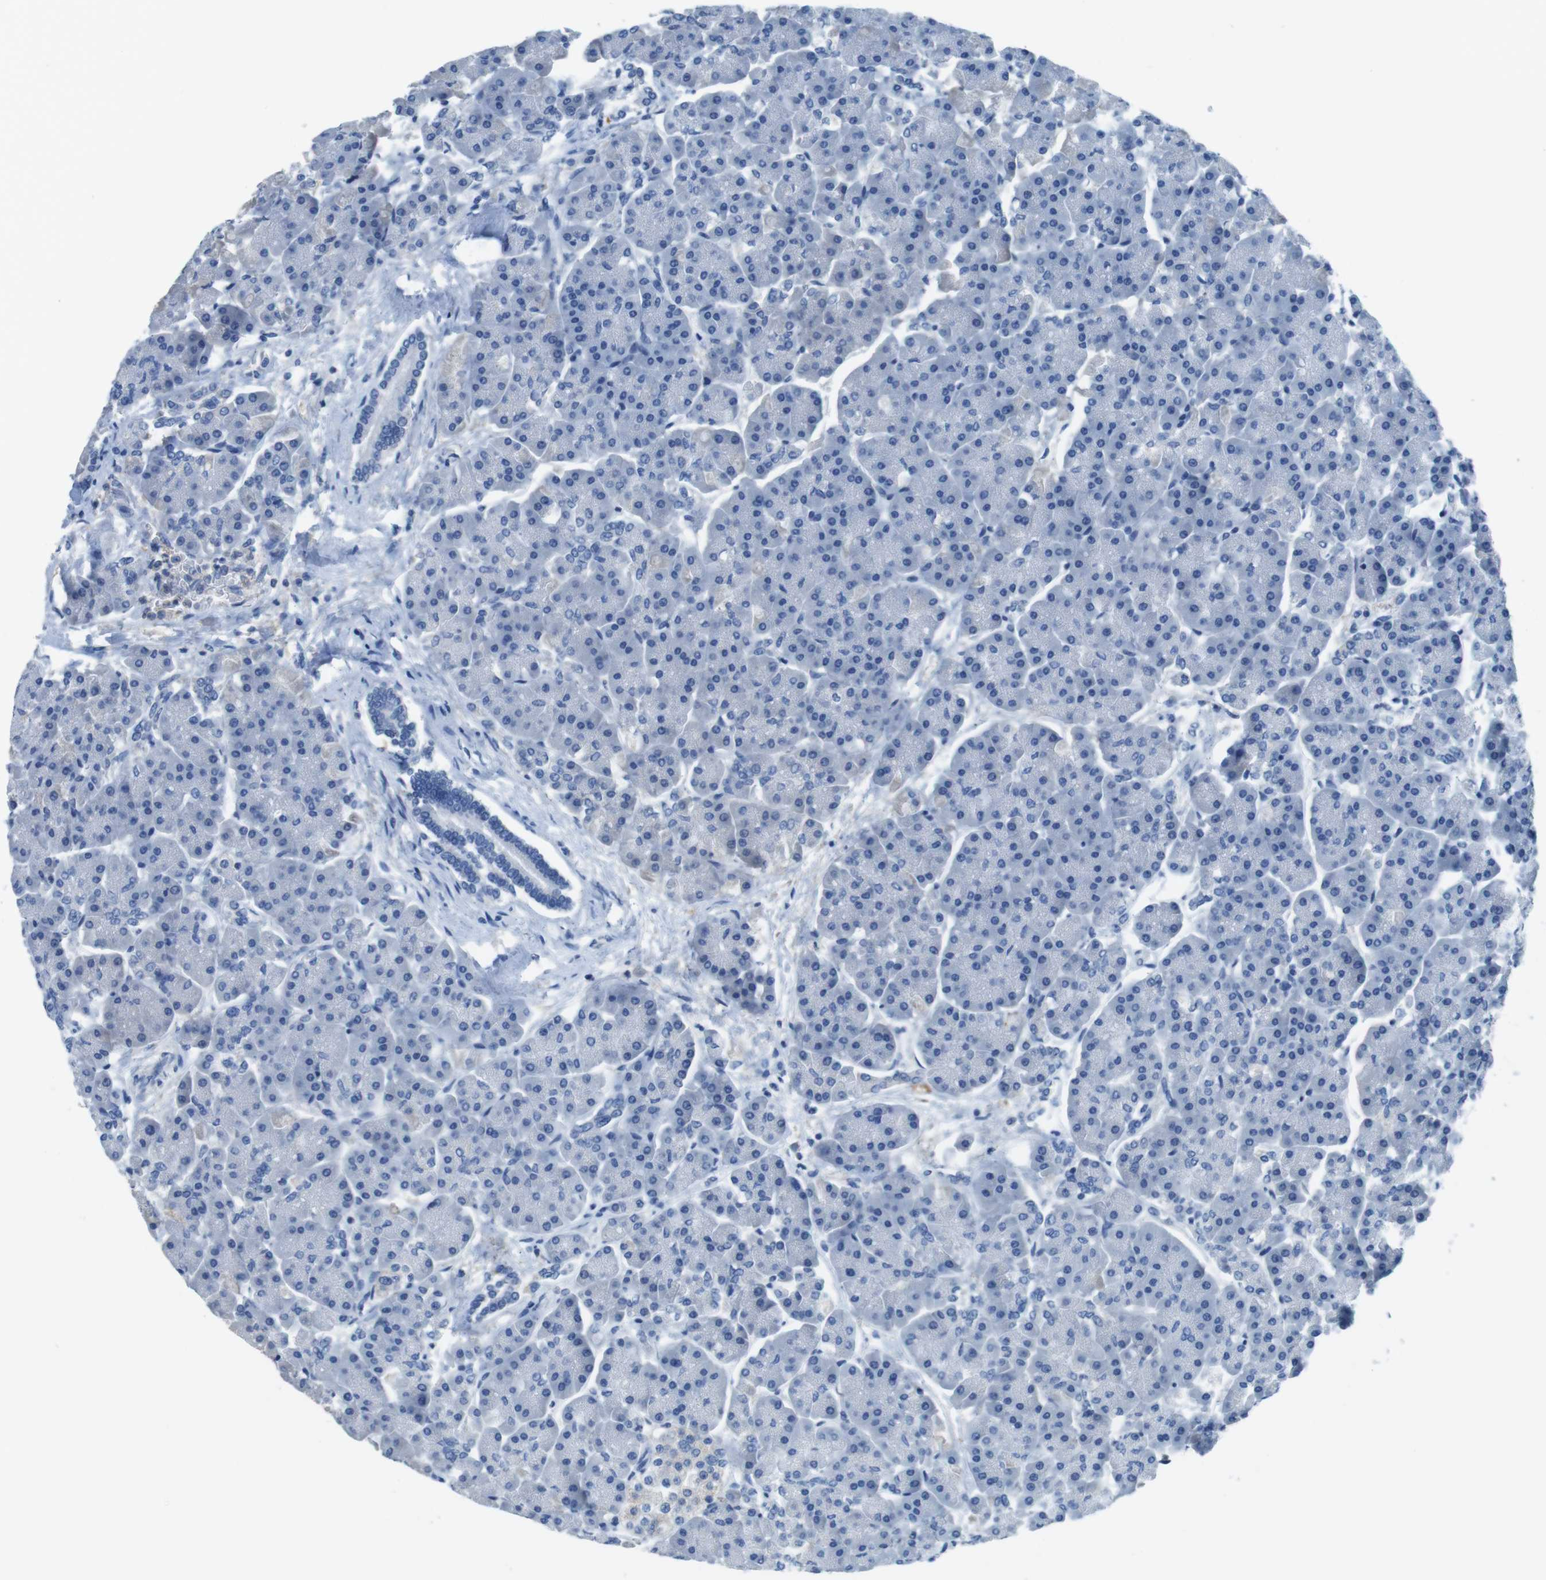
{"staining": {"intensity": "negative", "quantity": "none", "location": "none"}, "tissue": "pancreas", "cell_type": "Exocrine glandular cells", "image_type": "normal", "snomed": [{"axis": "morphology", "description": "Normal tissue, NOS"}, {"axis": "topography", "description": "Pancreas"}], "caption": "There is no significant expression in exocrine glandular cells of pancreas. (Stains: DAB (3,3'-diaminobenzidine) immunohistochemistry with hematoxylin counter stain, Microscopy: brightfield microscopy at high magnification).", "gene": "TMPRSS15", "patient": {"sex": "female", "age": 70}}